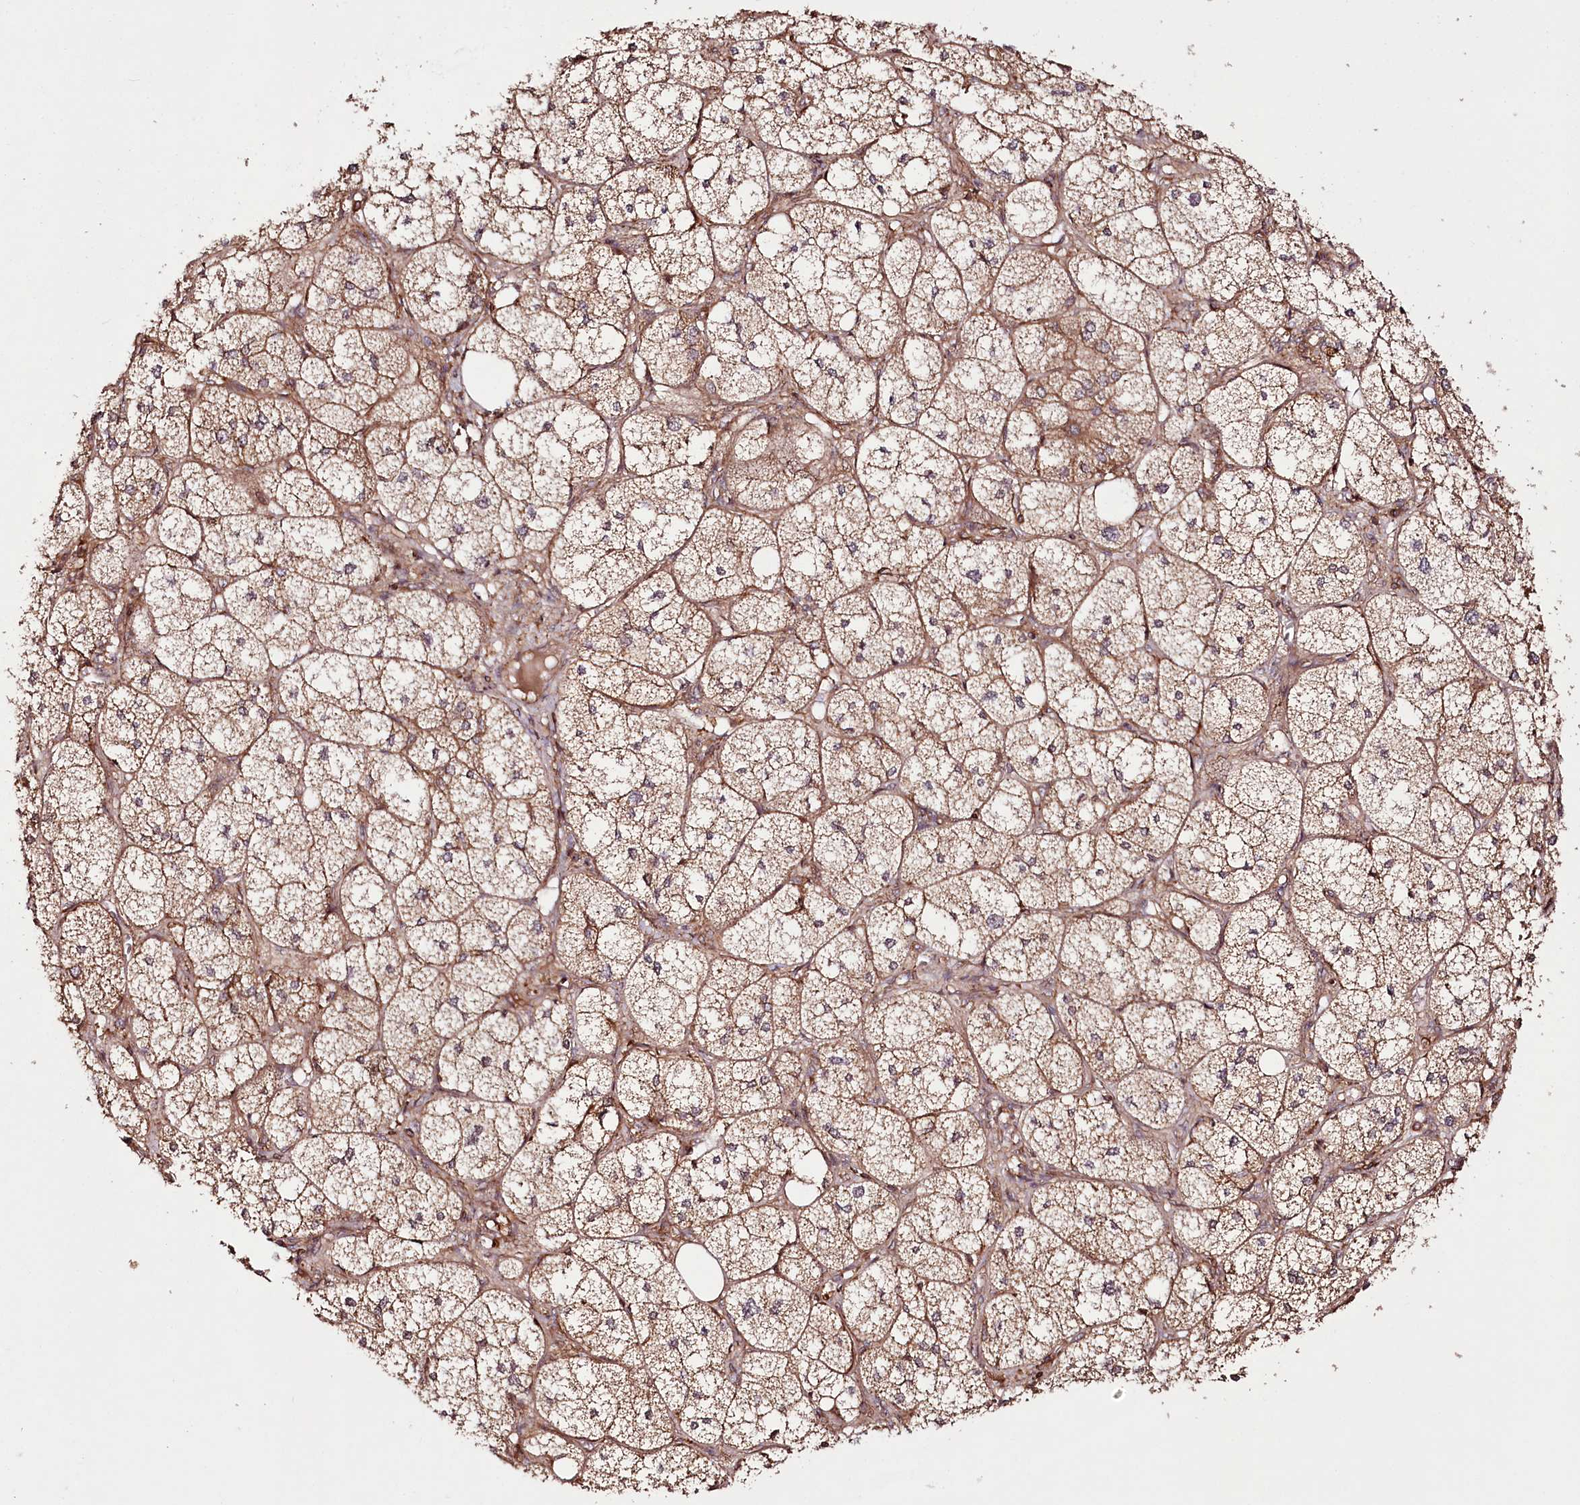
{"staining": {"intensity": "strong", "quantity": ">75%", "location": "cytoplasmic/membranous"}, "tissue": "adrenal gland", "cell_type": "Glandular cells", "image_type": "normal", "snomed": [{"axis": "morphology", "description": "Normal tissue, NOS"}, {"axis": "topography", "description": "Adrenal gland"}], "caption": "Brown immunohistochemical staining in unremarkable adrenal gland demonstrates strong cytoplasmic/membranous positivity in approximately >75% of glandular cells. The staining was performed using DAB (3,3'-diaminobenzidine), with brown indicating positive protein expression. Nuclei are stained blue with hematoxylin.", "gene": "DHX29", "patient": {"sex": "female", "age": 61}}